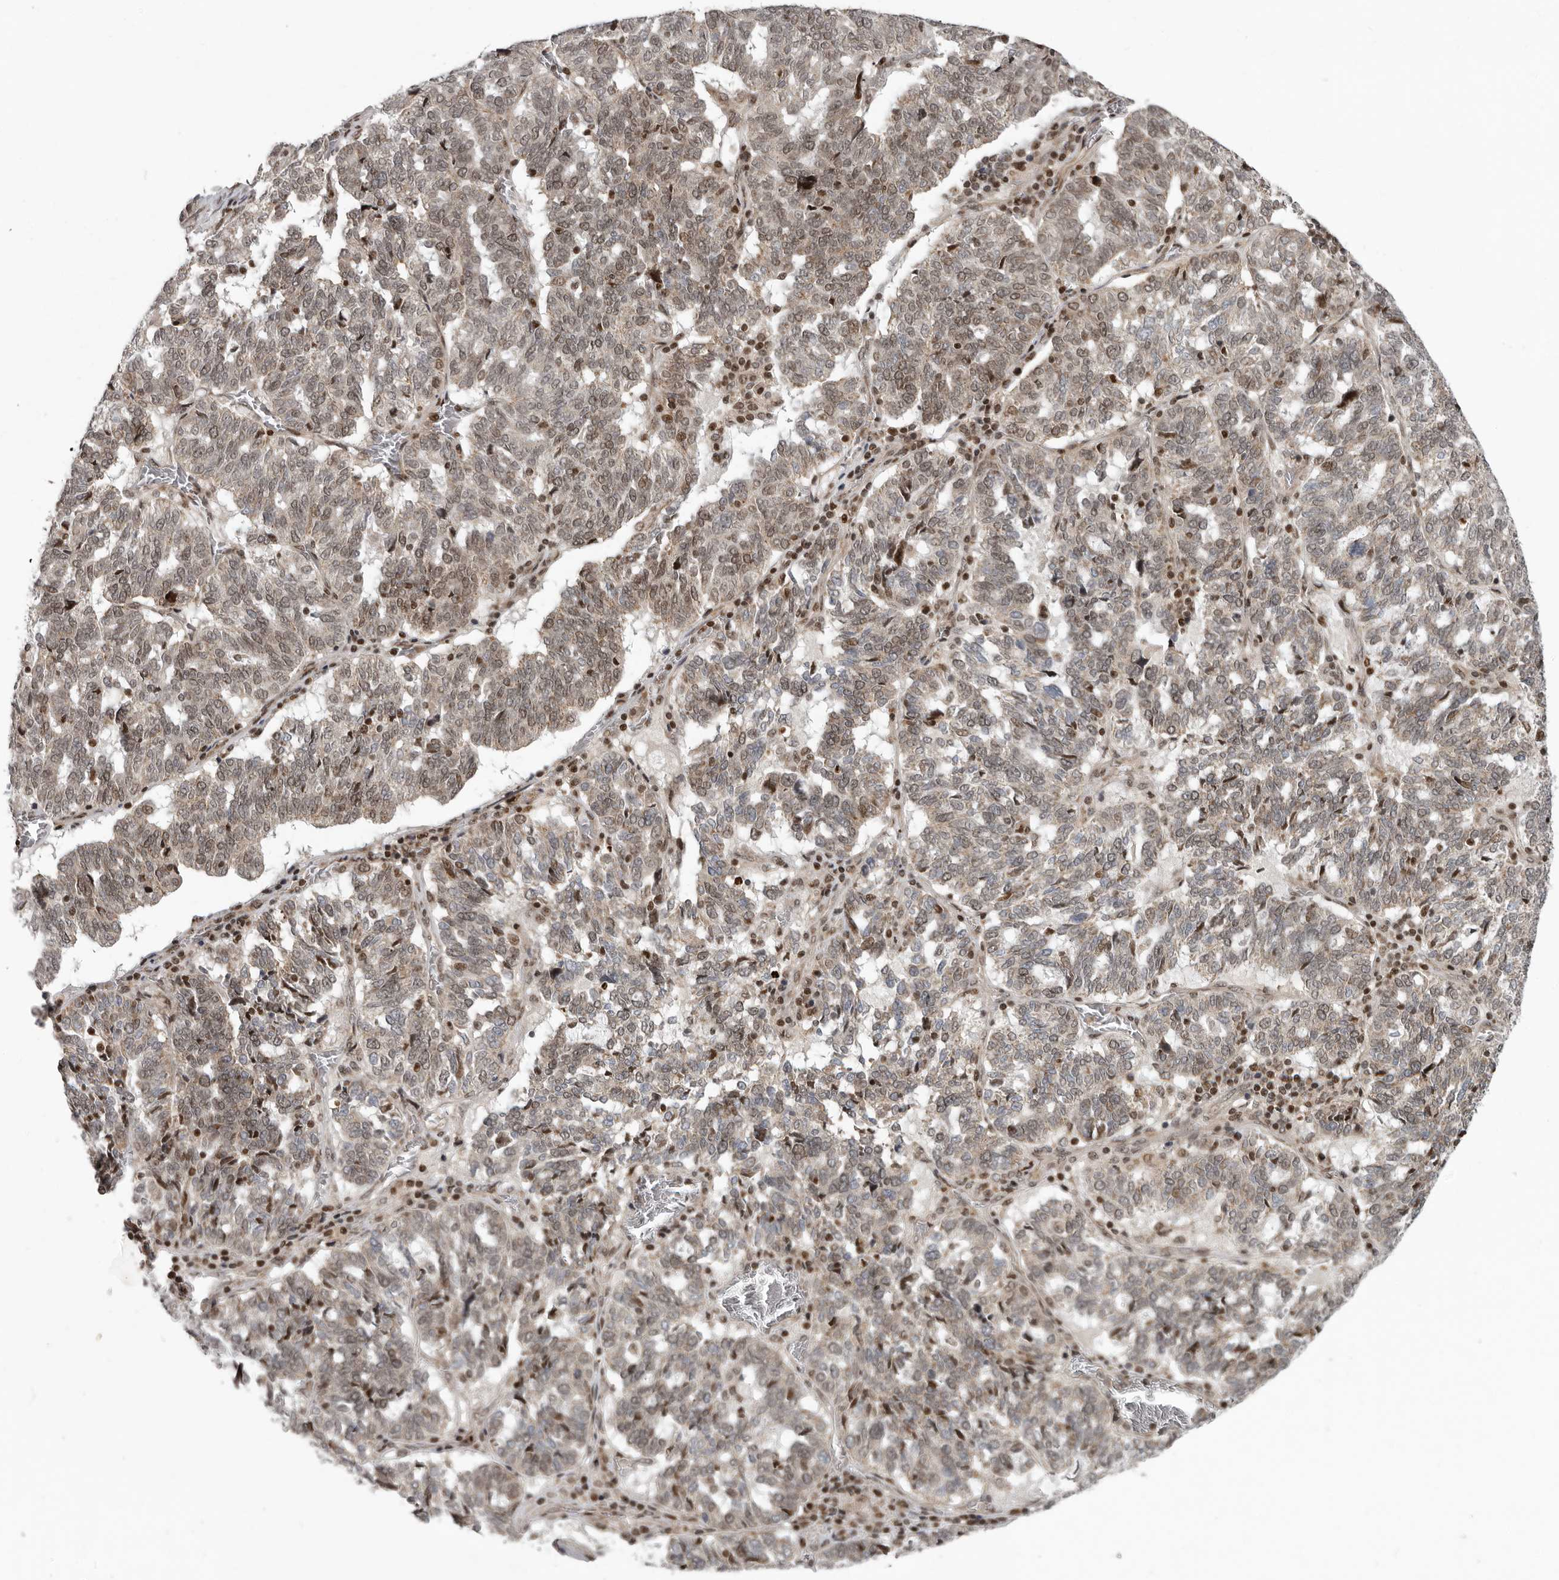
{"staining": {"intensity": "moderate", "quantity": ">75%", "location": "nuclear"}, "tissue": "ovarian cancer", "cell_type": "Tumor cells", "image_type": "cancer", "snomed": [{"axis": "morphology", "description": "Cystadenocarcinoma, serous, NOS"}, {"axis": "topography", "description": "Ovary"}], "caption": "Ovarian cancer tissue displays moderate nuclear staining in approximately >75% of tumor cells, visualized by immunohistochemistry.", "gene": "RABIF", "patient": {"sex": "female", "age": 59}}